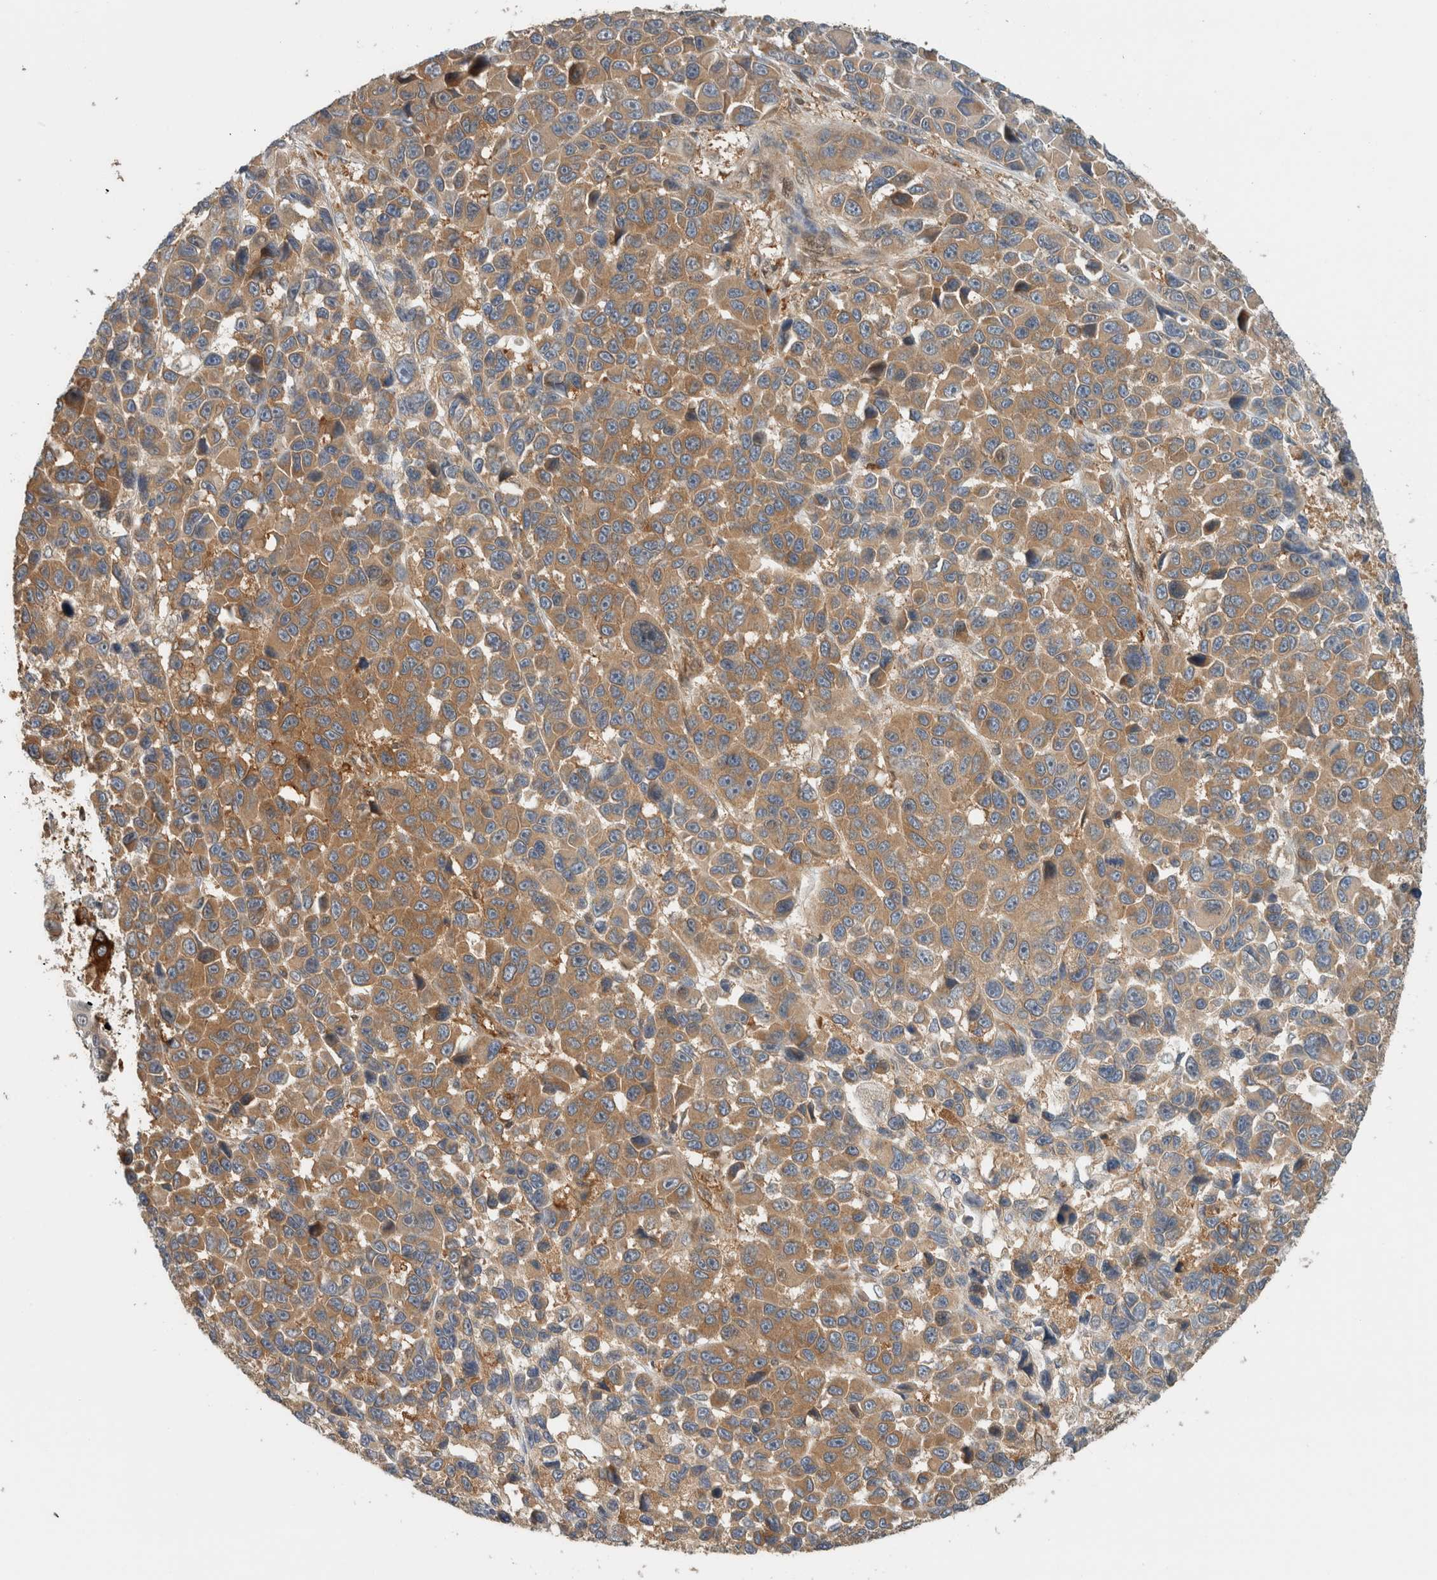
{"staining": {"intensity": "moderate", "quantity": ">75%", "location": "cytoplasmic/membranous"}, "tissue": "melanoma", "cell_type": "Tumor cells", "image_type": "cancer", "snomed": [{"axis": "morphology", "description": "Malignant melanoma, NOS"}, {"axis": "topography", "description": "Skin"}], "caption": "Protein expression by IHC reveals moderate cytoplasmic/membranous expression in about >75% of tumor cells in melanoma. (Stains: DAB (3,3'-diaminobenzidine) in brown, nuclei in blue, Microscopy: brightfield microscopy at high magnification).", "gene": "PFDN4", "patient": {"sex": "male", "age": 53}}